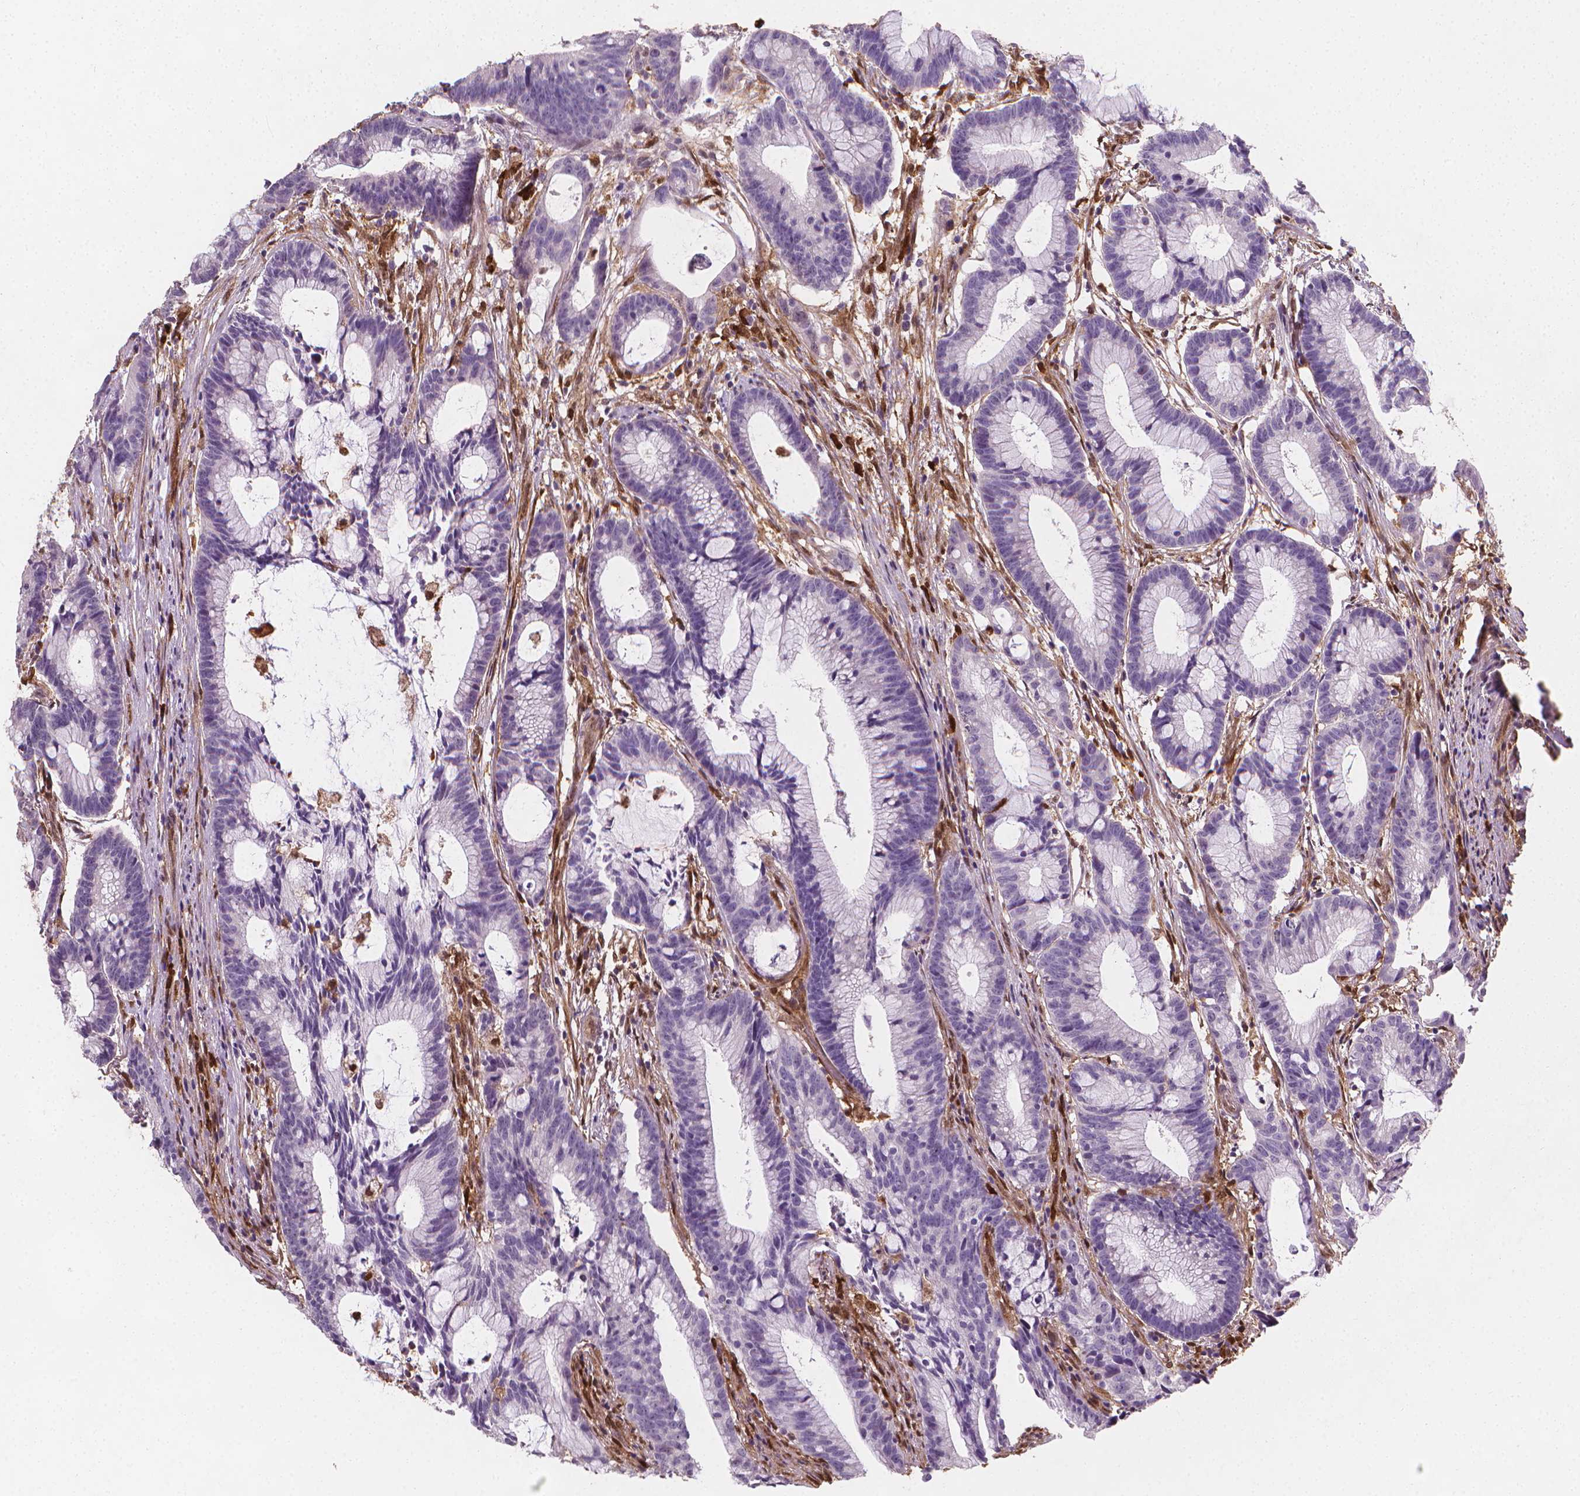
{"staining": {"intensity": "negative", "quantity": "none", "location": "none"}, "tissue": "colorectal cancer", "cell_type": "Tumor cells", "image_type": "cancer", "snomed": [{"axis": "morphology", "description": "Adenocarcinoma, NOS"}, {"axis": "topography", "description": "Colon"}], "caption": "Protein analysis of colorectal cancer (adenocarcinoma) displays no significant positivity in tumor cells. The staining was performed using DAB (3,3'-diaminobenzidine) to visualize the protein expression in brown, while the nuclei were stained in blue with hematoxylin (Magnification: 20x).", "gene": "TNFAIP2", "patient": {"sex": "female", "age": 78}}